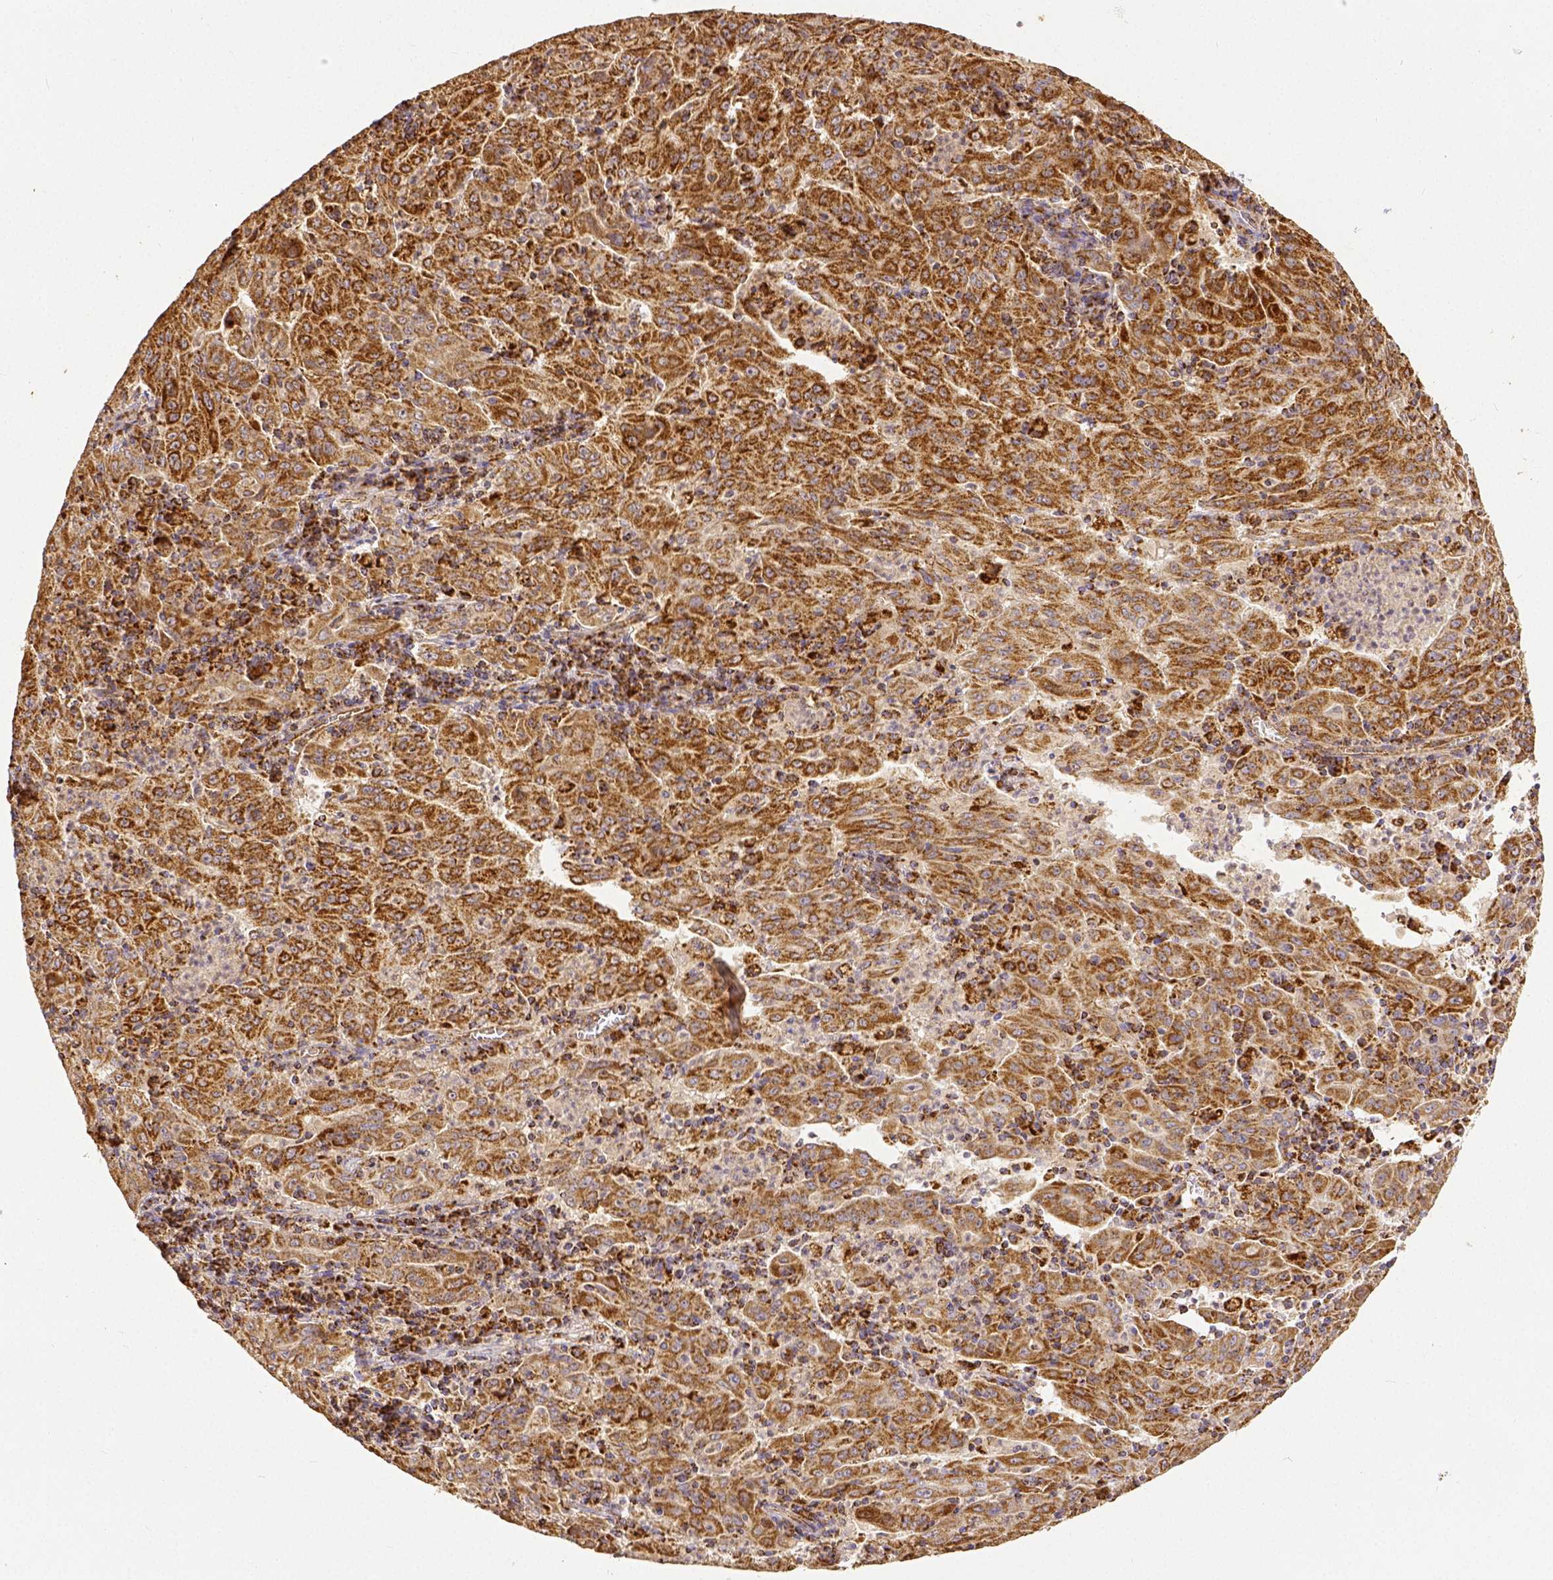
{"staining": {"intensity": "moderate", "quantity": ">75%", "location": "cytoplasmic/membranous"}, "tissue": "pancreatic cancer", "cell_type": "Tumor cells", "image_type": "cancer", "snomed": [{"axis": "morphology", "description": "Adenocarcinoma, NOS"}, {"axis": "topography", "description": "Pancreas"}], "caption": "Protein staining displays moderate cytoplasmic/membranous staining in approximately >75% of tumor cells in pancreatic adenocarcinoma.", "gene": "SDHB", "patient": {"sex": "male", "age": 63}}